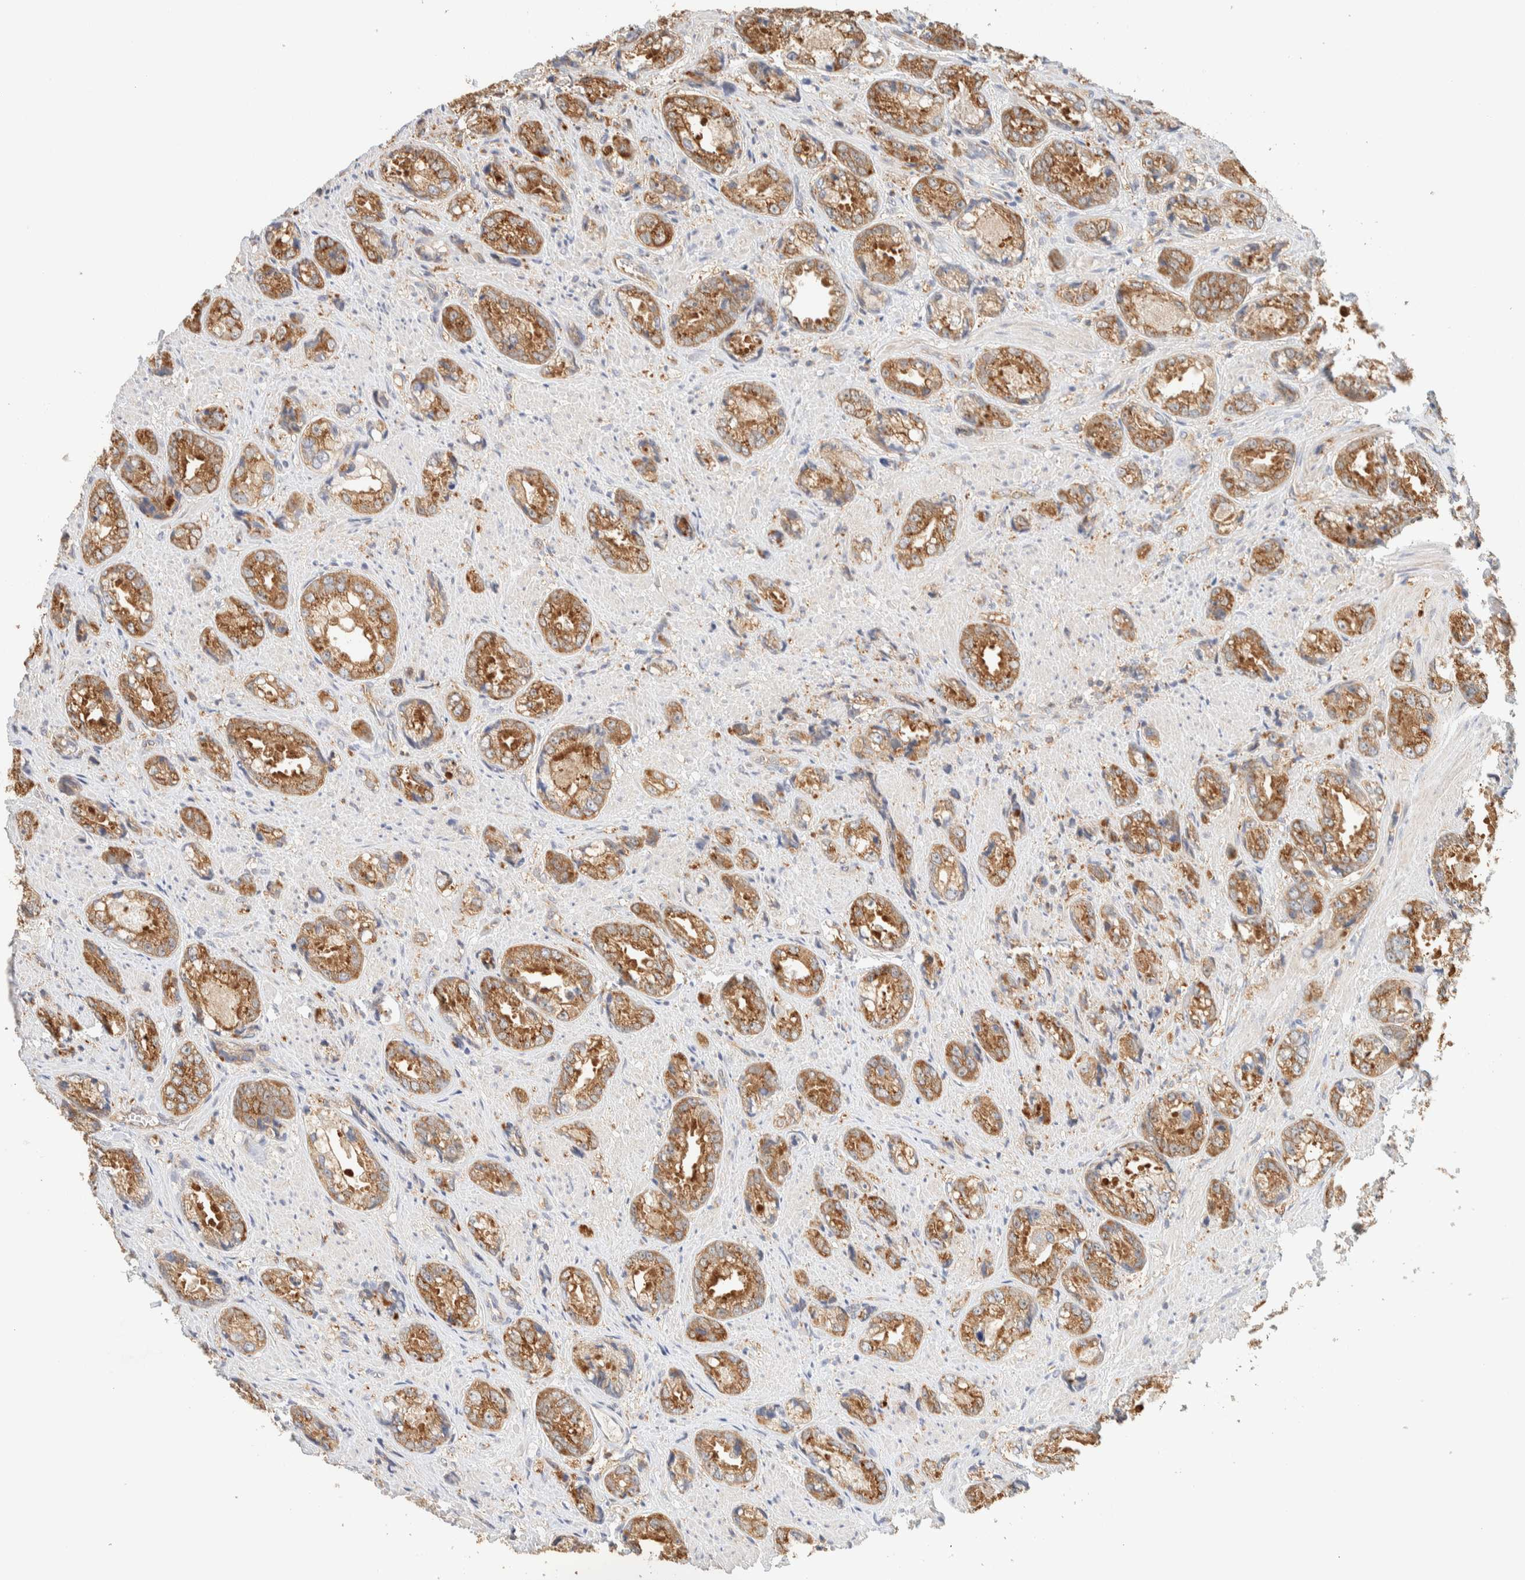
{"staining": {"intensity": "moderate", "quantity": ">75%", "location": "cytoplasmic/membranous"}, "tissue": "prostate cancer", "cell_type": "Tumor cells", "image_type": "cancer", "snomed": [{"axis": "morphology", "description": "Adenocarcinoma, High grade"}, {"axis": "topography", "description": "Prostate"}], "caption": "Protein expression analysis of prostate cancer exhibits moderate cytoplasmic/membranous expression in approximately >75% of tumor cells.", "gene": "TBC1D8B", "patient": {"sex": "male", "age": 61}}